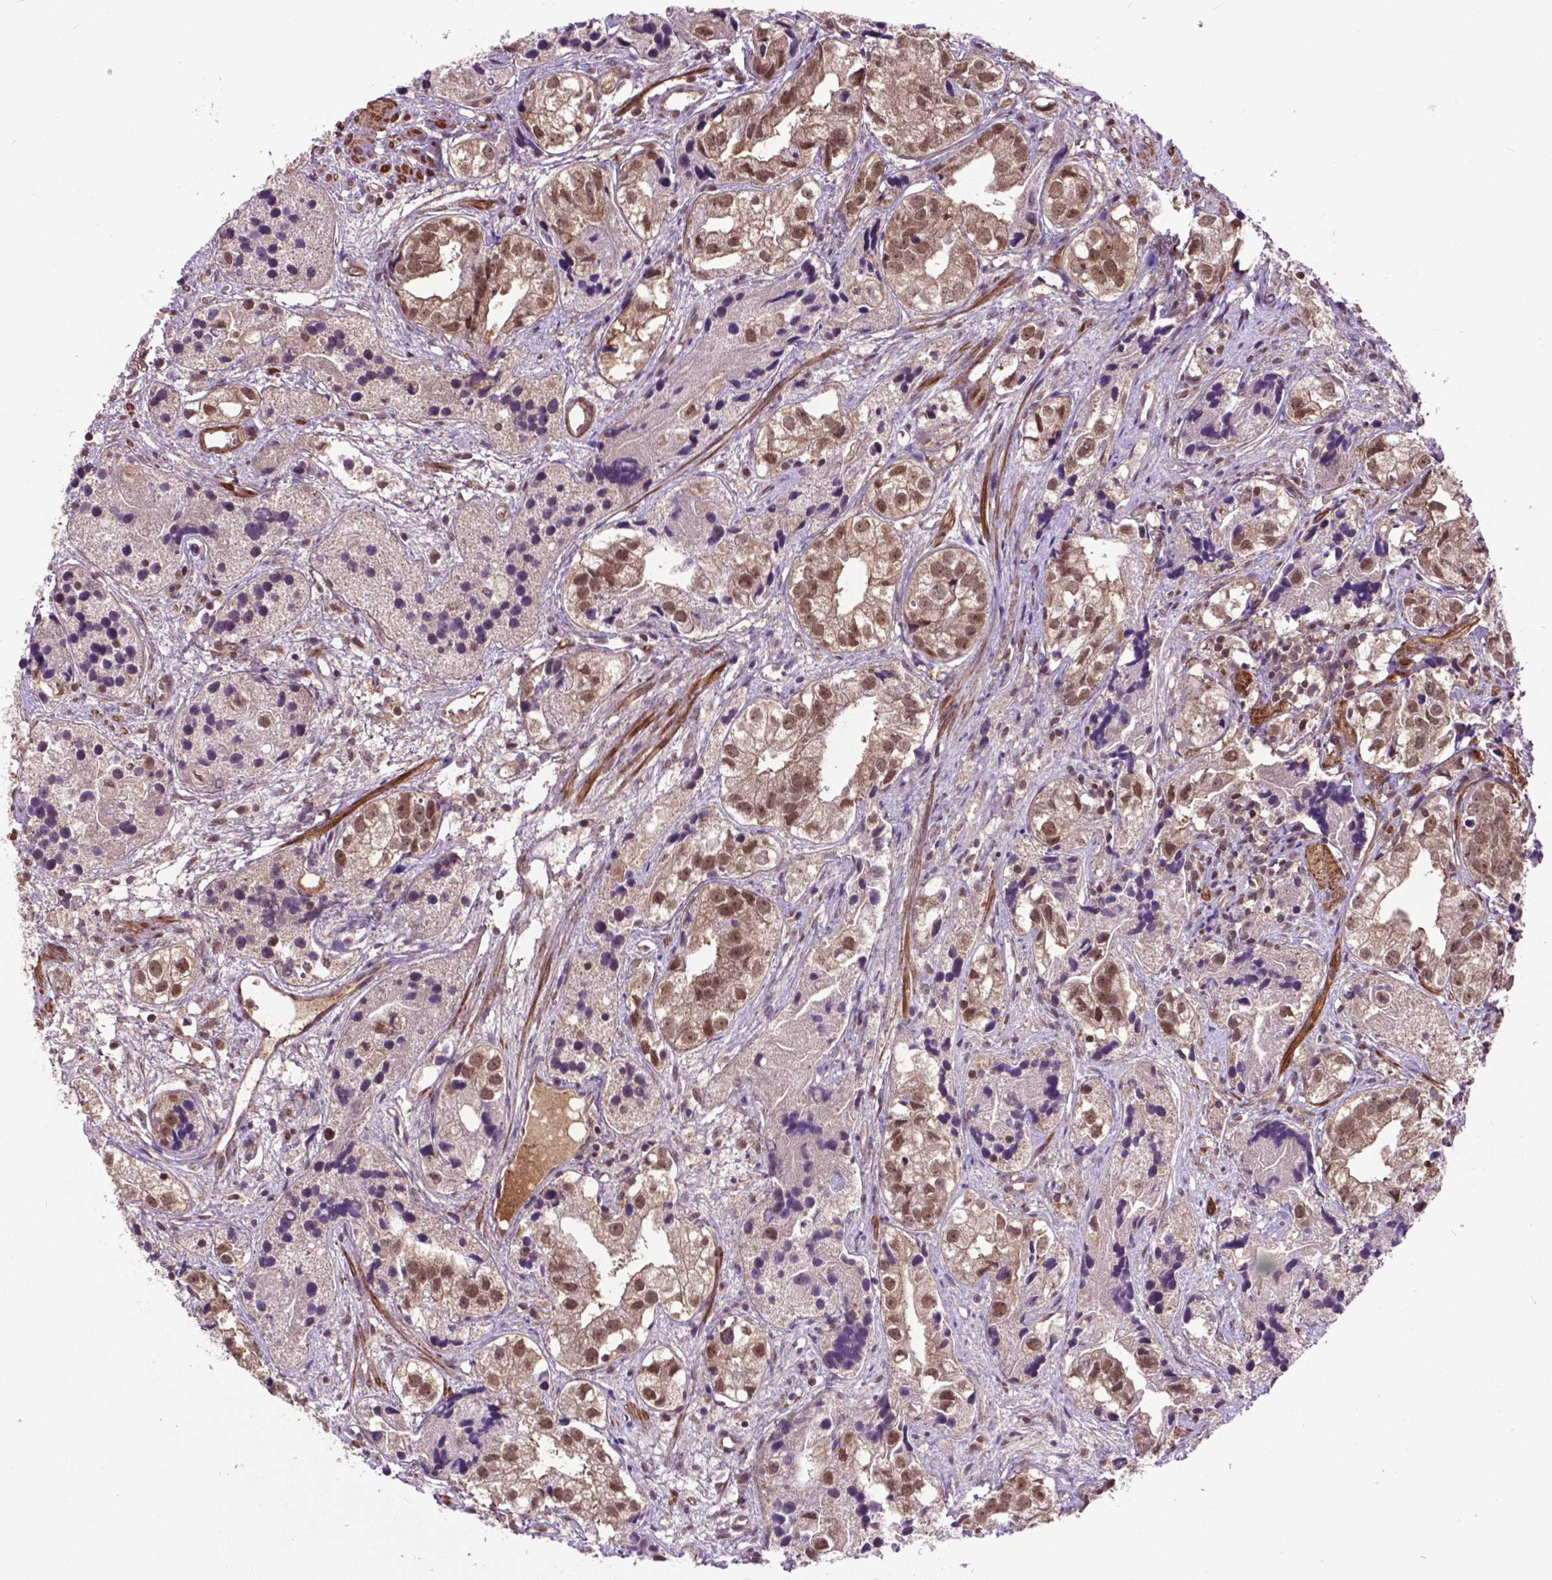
{"staining": {"intensity": "moderate", "quantity": ">75%", "location": "nuclear"}, "tissue": "prostate cancer", "cell_type": "Tumor cells", "image_type": "cancer", "snomed": [{"axis": "morphology", "description": "Adenocarcinoma, High grade"}, {"axis": "topography", "description": "Prostate"}], "caption": "Human prostate cancer stained with a protein marker shows moderate staining in tumor cells.", "gene": "OTUB1", "patient": {"sex": "male", "age": 68}}